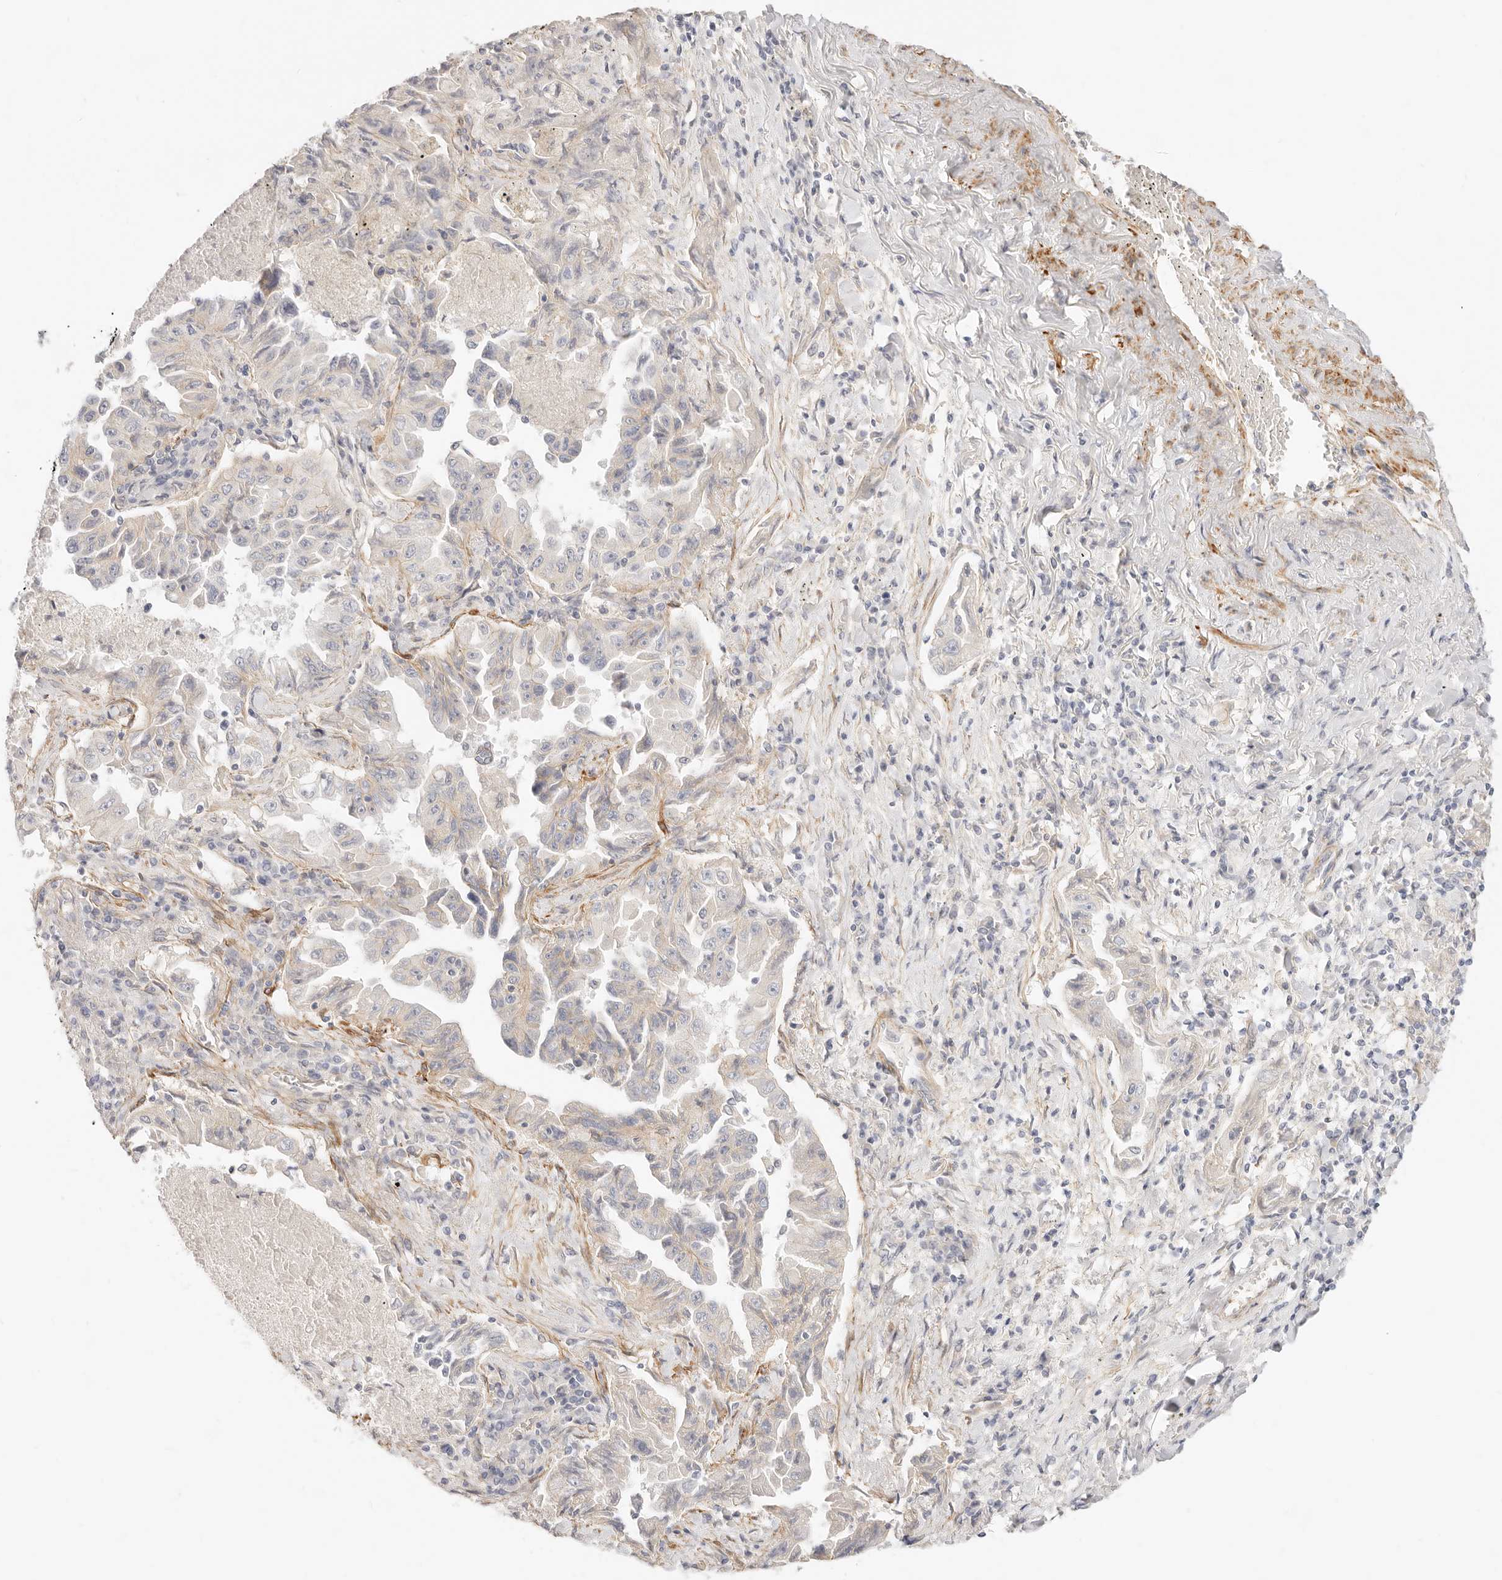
{"staining": {"intensity": "negative", "quantity": "none", "location": "none"}, "tissue": "lung cancer", "cell_type": "Tumor cells", "image_type": "cancer", "snomed": [{"axis": "morphology", "description": "Adenocarcinoma, NOS"}, {"axis": "topography", "description": "Lung"}], "caption": "The histopathology image displays no significant expression in tumor cells of lung cancer.", "gene": "UBXN10", "patient": {"sex": "female", "age": 51}}